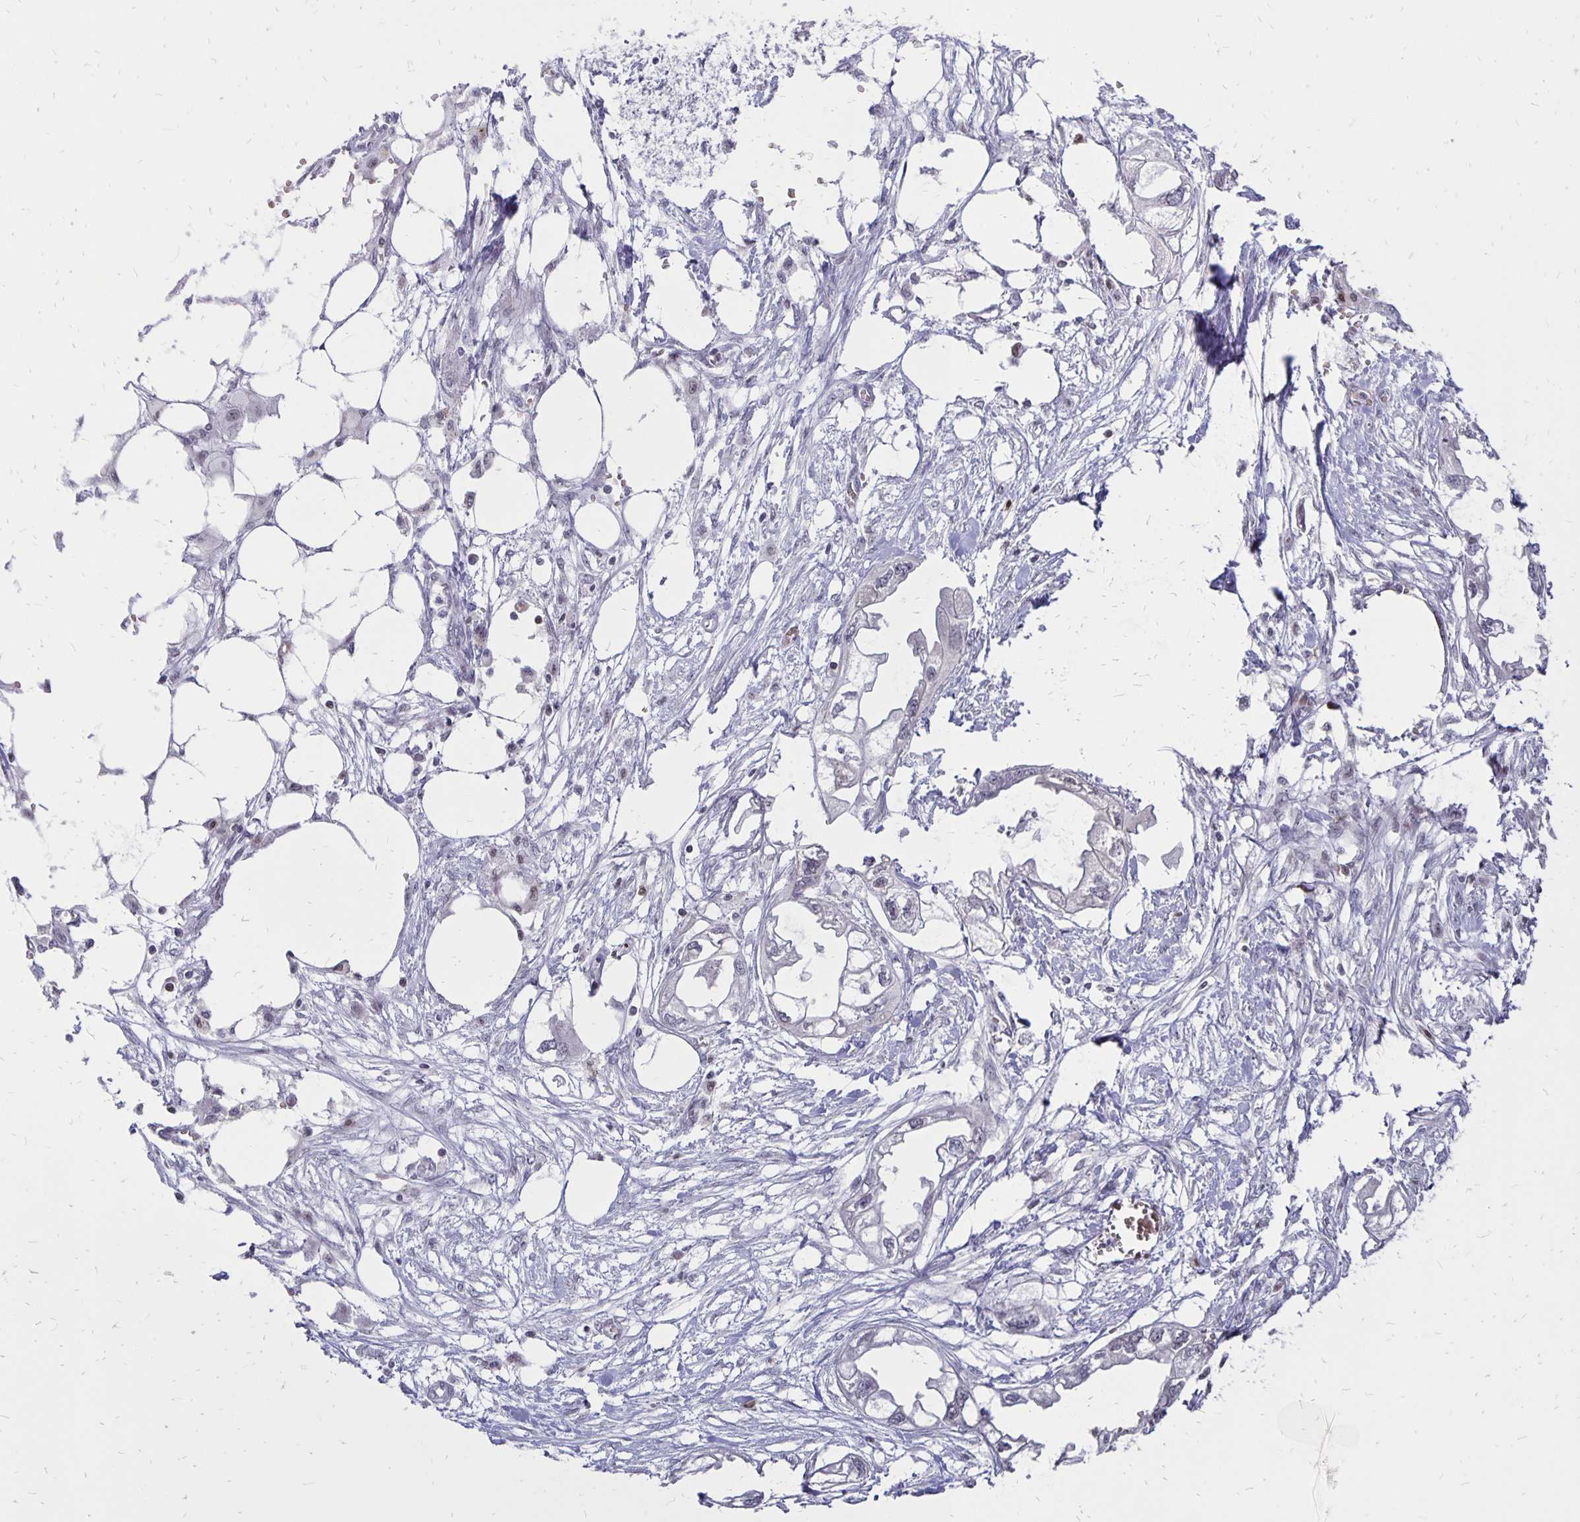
{"staining": {"intensity": "negative", "quantity": "none", "location": "none"}, "tissue": "endometrial cancer", "cell_type": "Tumor cells", "image_type": "cancer", "snomed": [{"axis": "morphology", "description": "Adenocarcinoma, NOS"}, {"axis": "morphology", "description": "Adenocarcinoma, metastatic, NOS"}, {"axis": "topography", "description": "Adipose tissue"}, {"axis": "topography", "description": "Endometrium"}], "caption": "Photomicrograph shows no significant protein expression in tumor cells of endometrial cancer.", "gene": "DCK", "patient": {"sex": "female", "age": 67}}